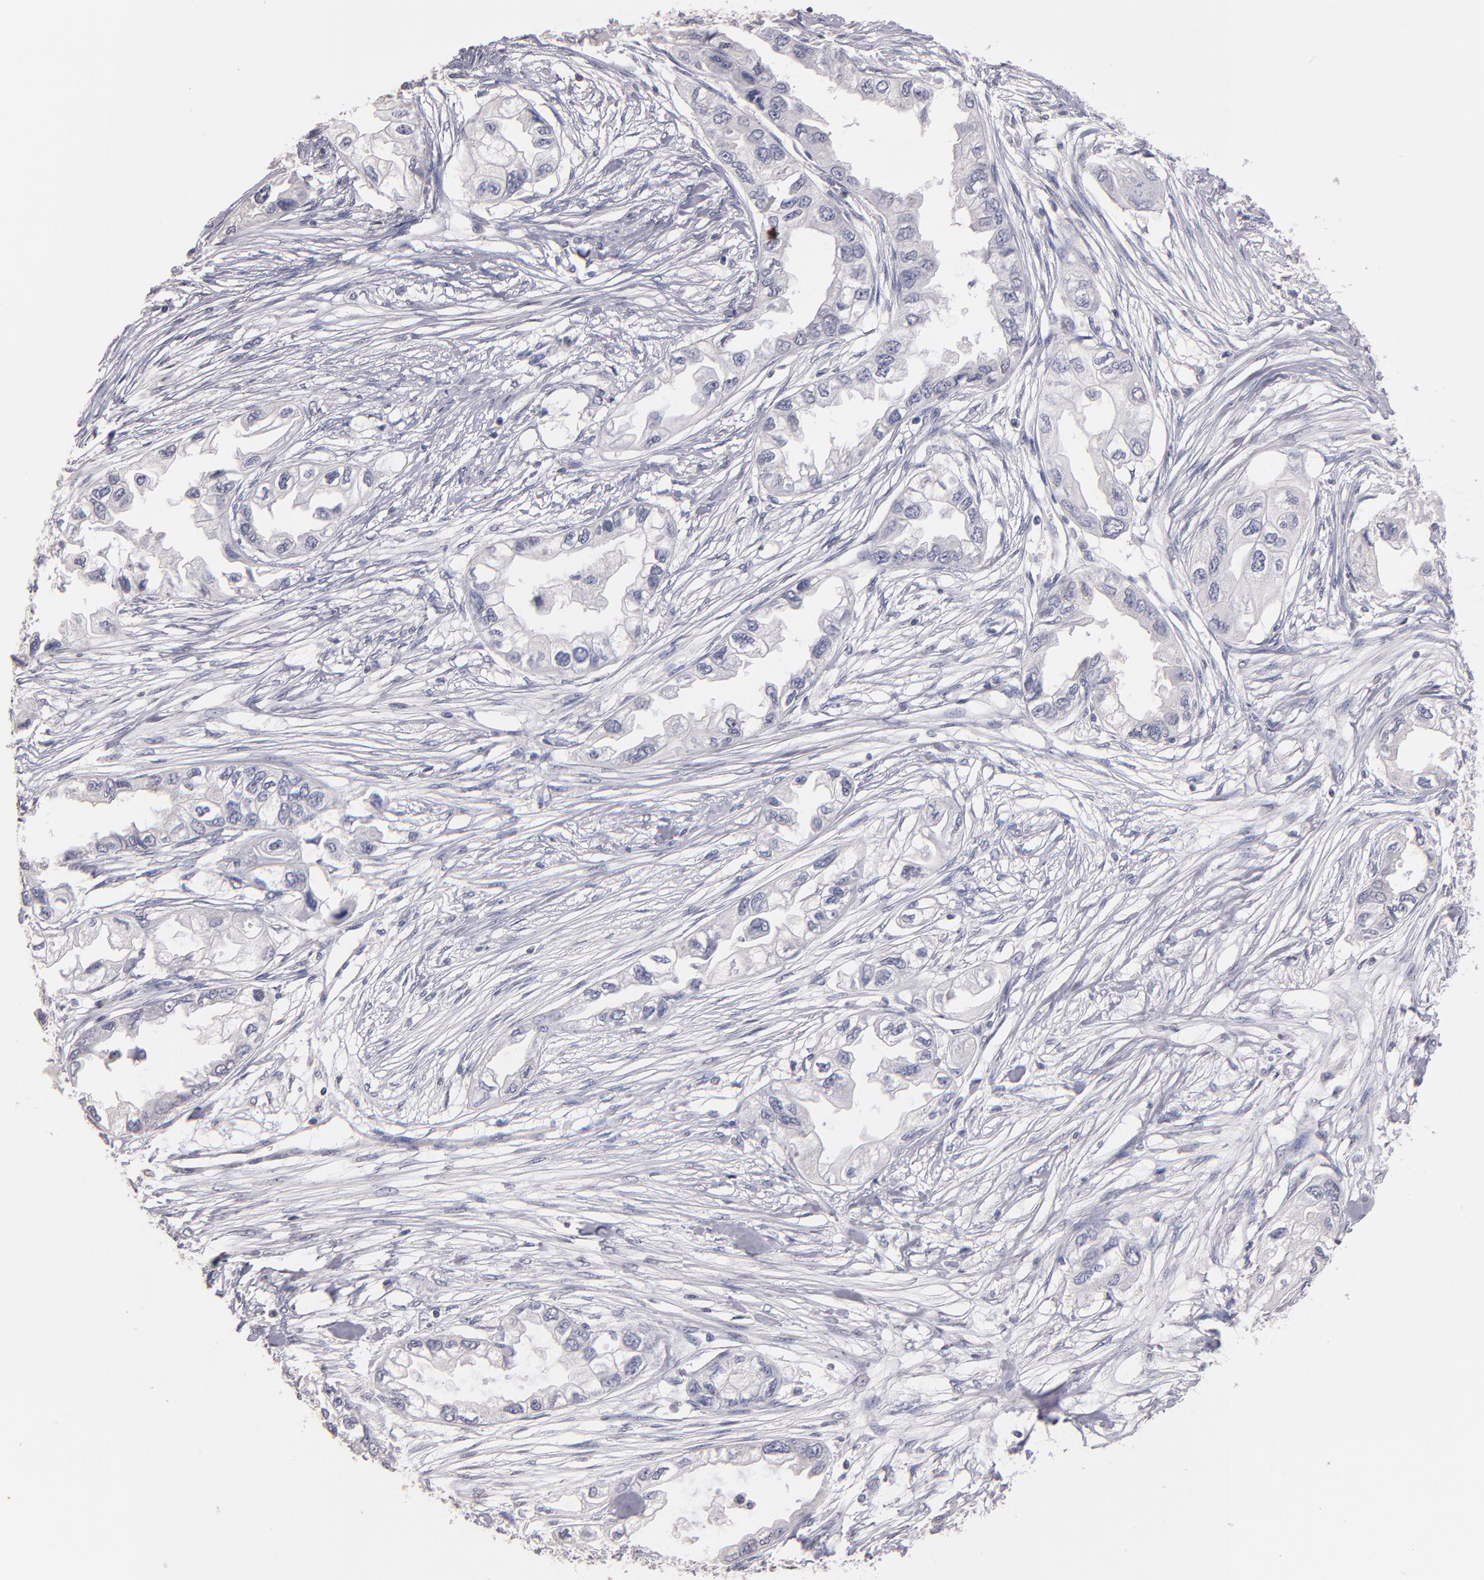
{"staining": {"intensity": "negative", "quantity": "none", "location": "none"}, "tissue": "endometrial cancer", "cell_type": "Tumor cells", "image_type": "cancer", "snomed": [{"axis": "morphology", "description": "Adenocarcinoma, NOS"}, {"axis": "topography", "description": "Endometrium"}], "caption": "A histopathology image of endometrial adenocarcinoma stained for a protein shows no brown staining in tumor cells. (DAB (3,3'-diaminobenzidine) immunohistochemistry, high magnification).", "gene": "SOX10", "patient": {"sex": "female", "age": 67}}